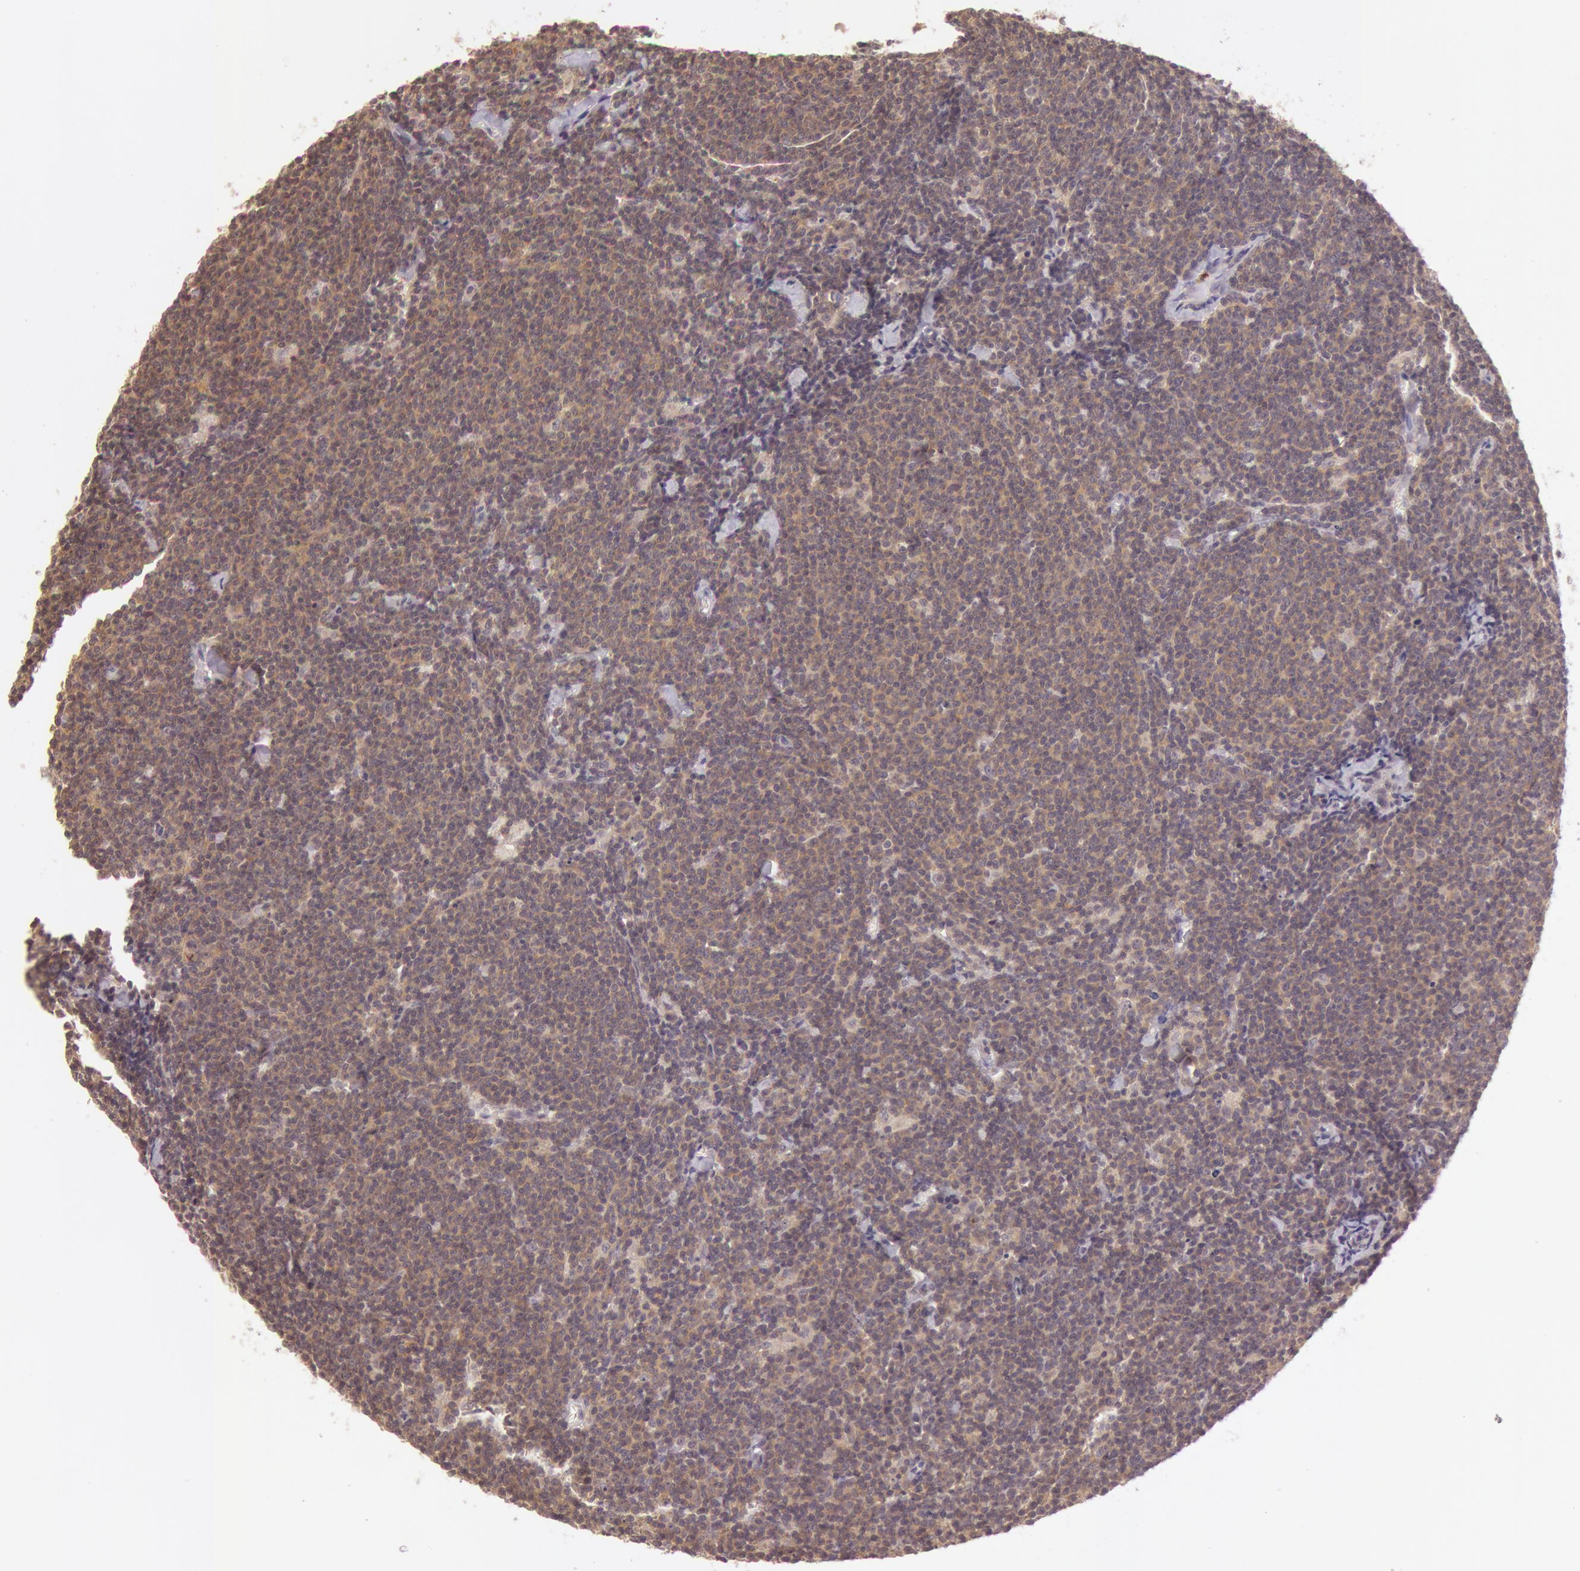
{"staining": {"intensity": "moderate", "quantity": ">75%", "location": "cytoplasmic/membranous"}, "tissue": "lymphoma", "cell_type": "Tumor cells", "image_type": "cancer", "snomed": [{"axis": "morphology", "description": "Malignant lymphoma, non-Hodgkin's type, Low grade"}, {"axis": "topography", "description": "Lymph node"}], "caption": "The micrograph demonstrates staining of lymphoma, revealing moderate cytoplasmic/membranous protein expression (brown color) within tumor cells.", "gene": "ATG2B", "patient": {"sex": "male", "age": 65}}